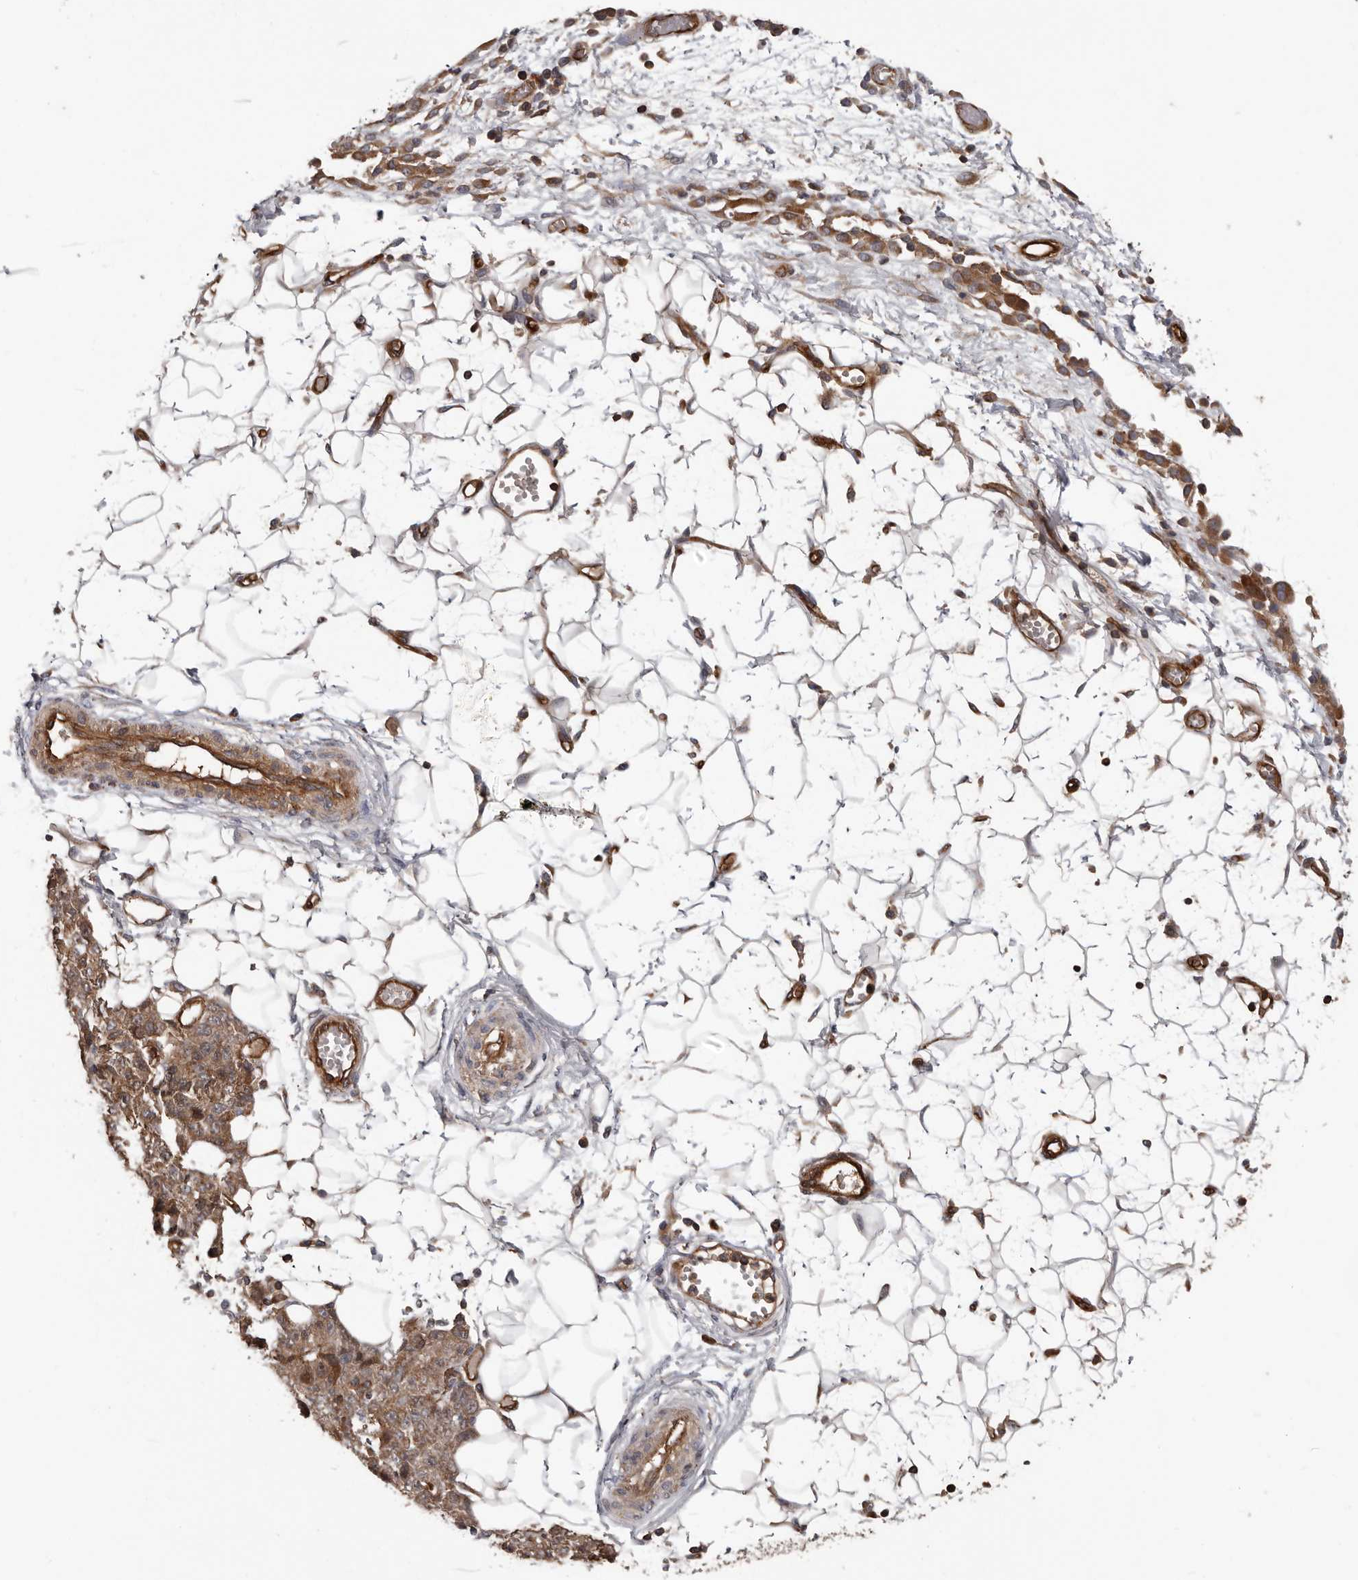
{"staining": {"intensity": "moderate", "quantity": ">75%", "location": "cytoplasmic/membranous"}, "tissue": "ovarian cancer", "cell_type": "Tumor cells", "image_type": "cancer", "snomed": [{"axis": "morphology", "description": "Carcinoma, endometroid"}, {"axis": "topography", "description": "Ovary"}], "caption": "The image exhibits immunohistochemical staining of ovarian cancer. There is moderate cytoplasmic/membranous staining is present in approximately >75% of tumor cells. The protein of interest is stained brown, and the nuclei are stained in blue (DAB (3,3'-diaminobenzidine) IHC with brightfield microscopy, high magnification).", "gene": "PNRC2", "patient": {"sex": "female", "age": 42}}